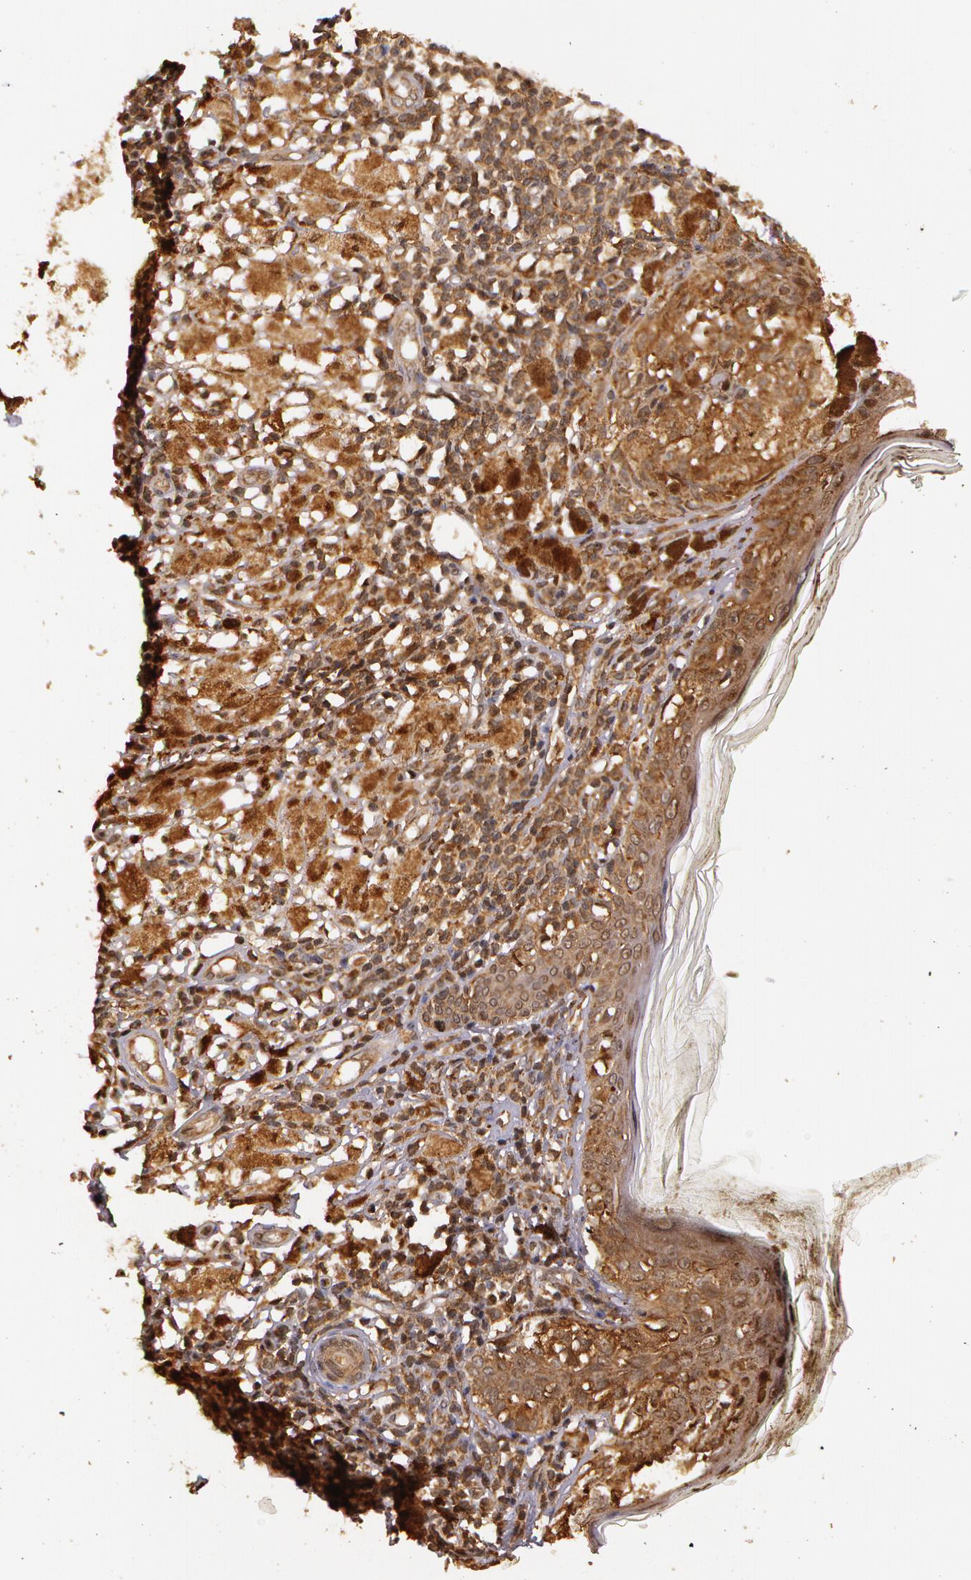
{"staining": {"intensity": "moderate", "quantity": ">75%", "location": "cytoplasmic/membranous"}, "tissue": "melanoma", "cell_type": "Tumor cells", "image_type": "cancer", "snomed": [{"axis": "morphology", "description": "Malignant melanoma, NOS"}, {"axis": "topography", "description": "Skin"}], "caption": "Protein expression analysis of human malignant melanoma reveals moderate cytoplasmic/membranous expression in about >75% of tumor cells.", "gene": "ASCC2", "patient": {"sex": "male", "age": 88}}